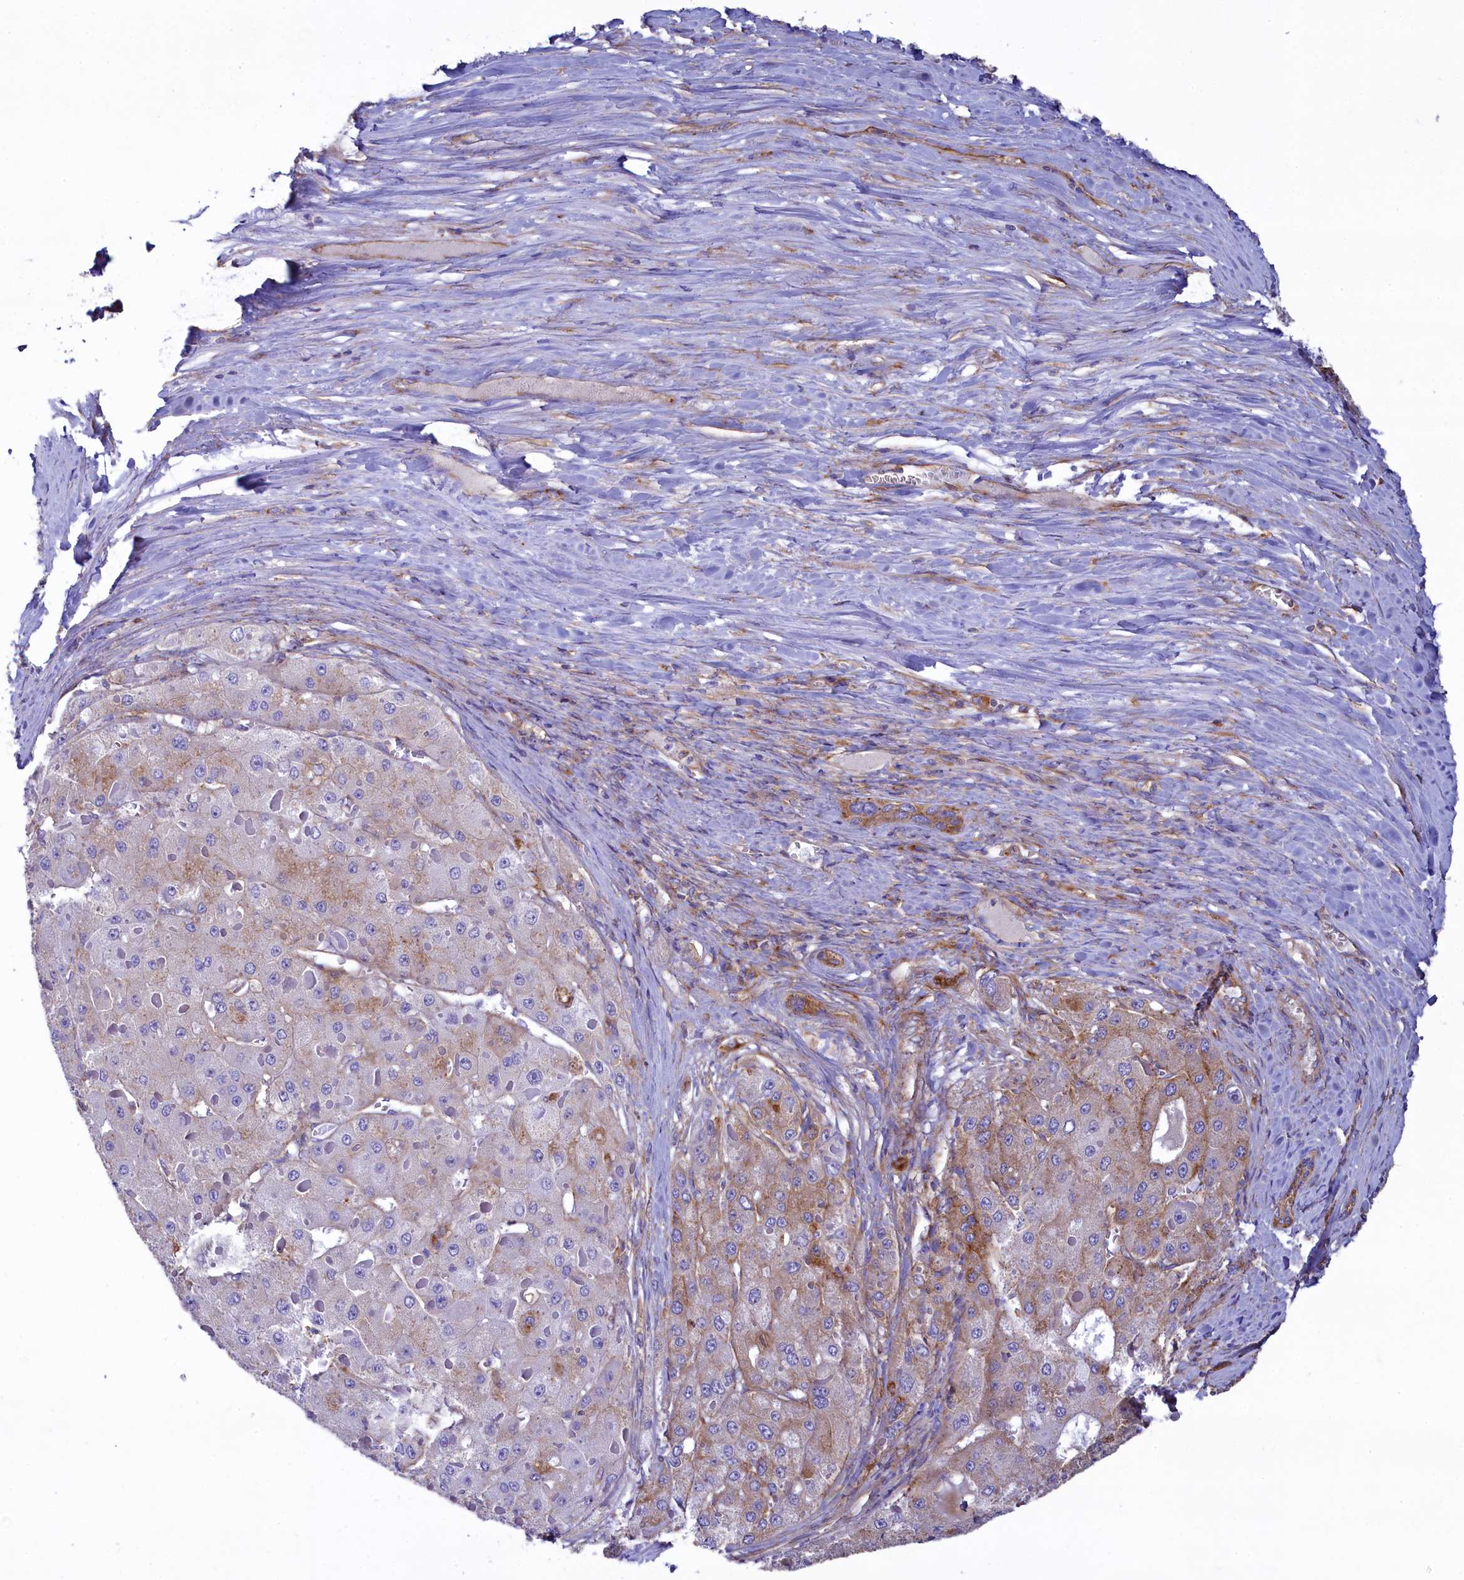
{"staining": {"intensity": "weak", "quantity": "25%-75%", "location": "cytoplasmic/membranous"}, "tissue": "liver cancer", "cell_type": "Tumor cells", "image_type": "cancer", "snomed": [{"axis": "morphology", "description": "Carcinoma, Hepatocellular, NOS"}, {"axis": "topography", "description": "Liver"}], "caption": "Liver cancer stained with a protein marker reveals weak staining in tumor cells.", "gene": "GPR21", "patient": {"sex": "female", "age": 73}}